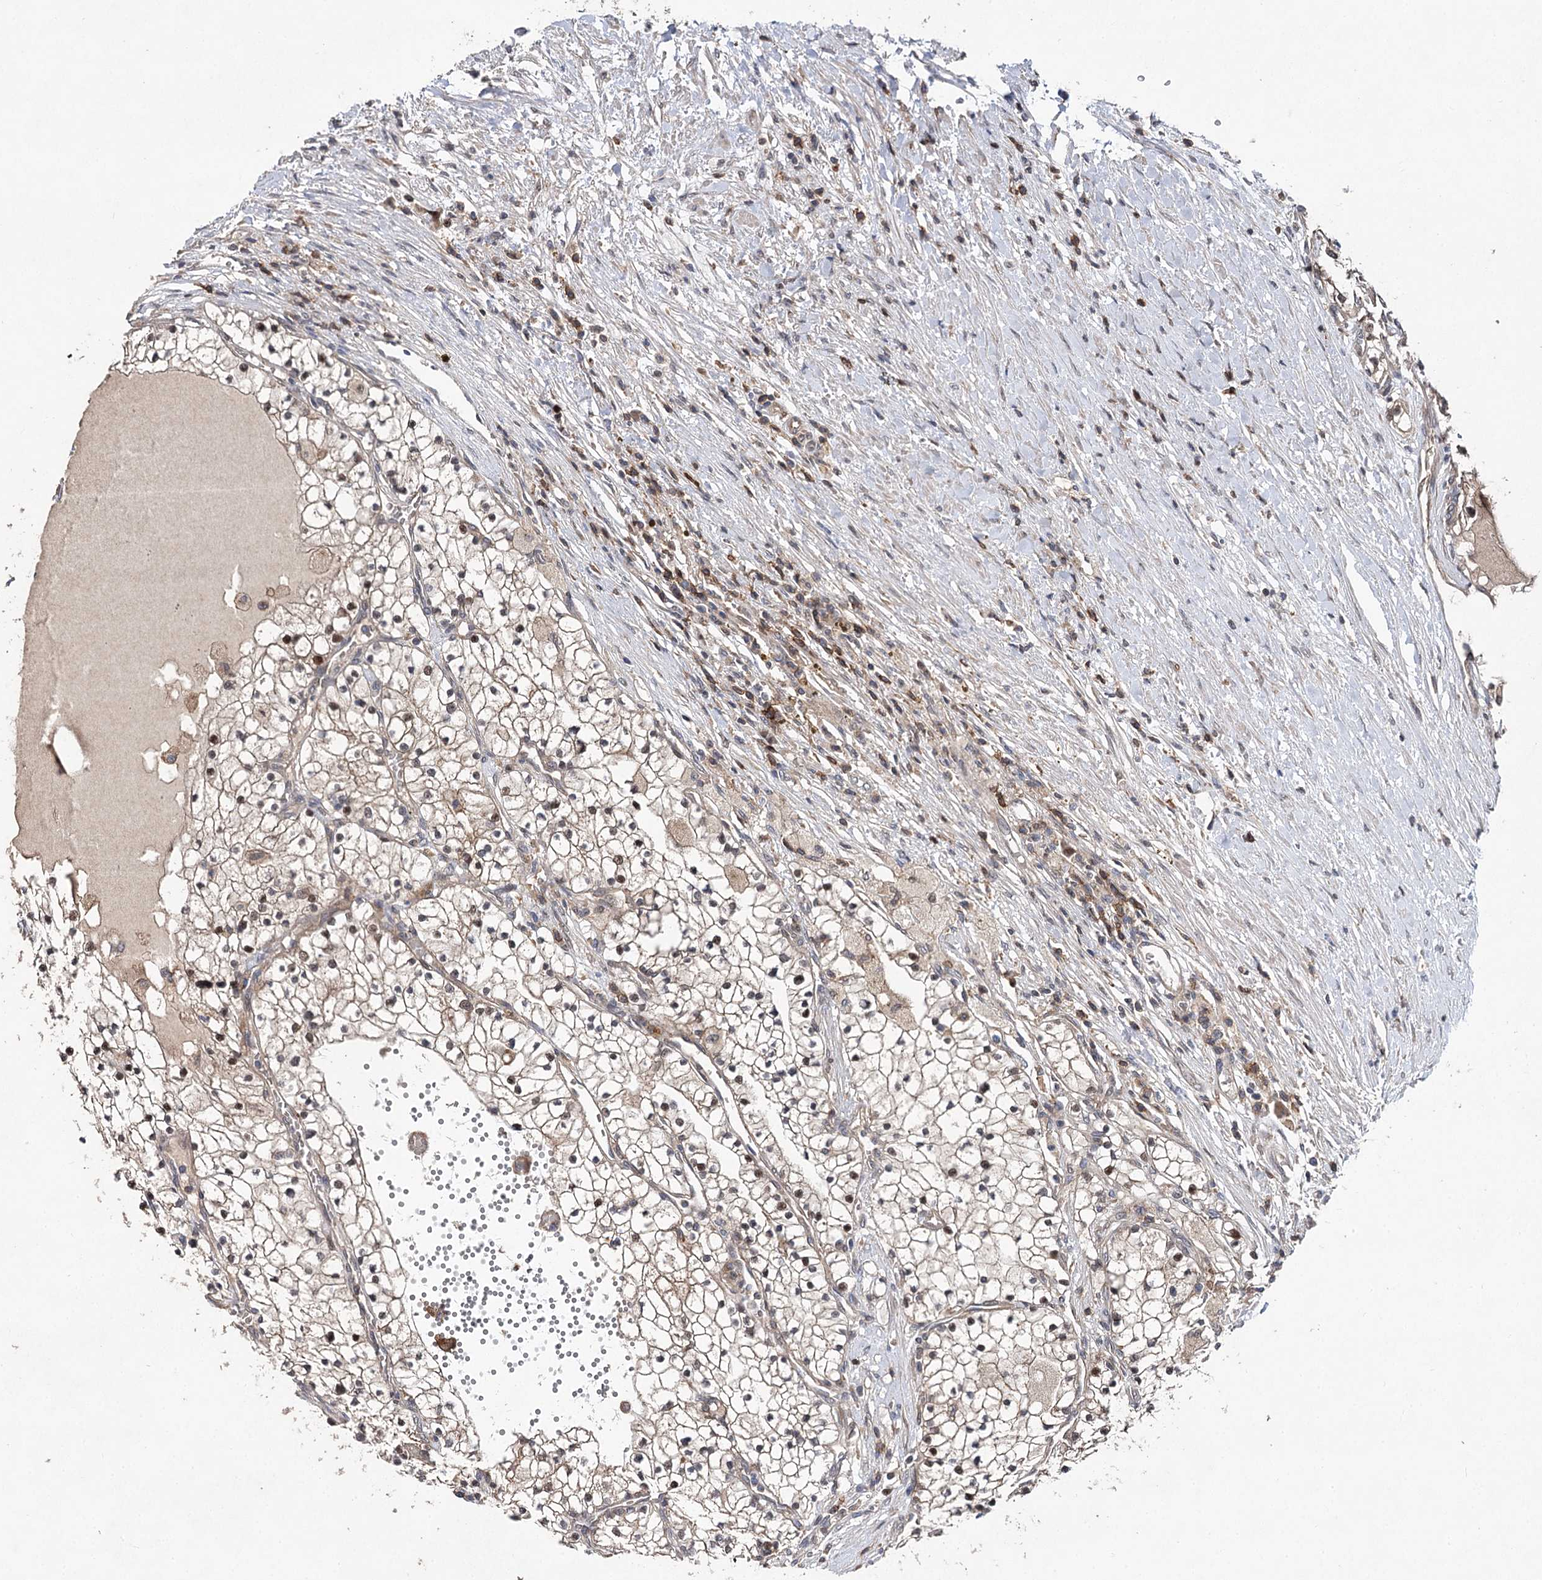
{"staining": {"intensity": "moderate", "quantity": "<25%", "location": "nuclear"}, "tissue": "renal cancer", "cell_type": "Tumor cells", "image_type": "cancer", "snomed": [{"axis": "morphology", "description": "Normal tissue, NOS"}, {"axis": "morphology", "description": "Adenocarcinoma, NOS"}, {"axis": "topography", "description": "Kidney"}], "caption": "Tumor cells reveal low levels of moderate nuclear positivity in about <25% of cells in human renal cancer.", "gene": "STX6", "patient": {"sex": "male", "age": 68}}